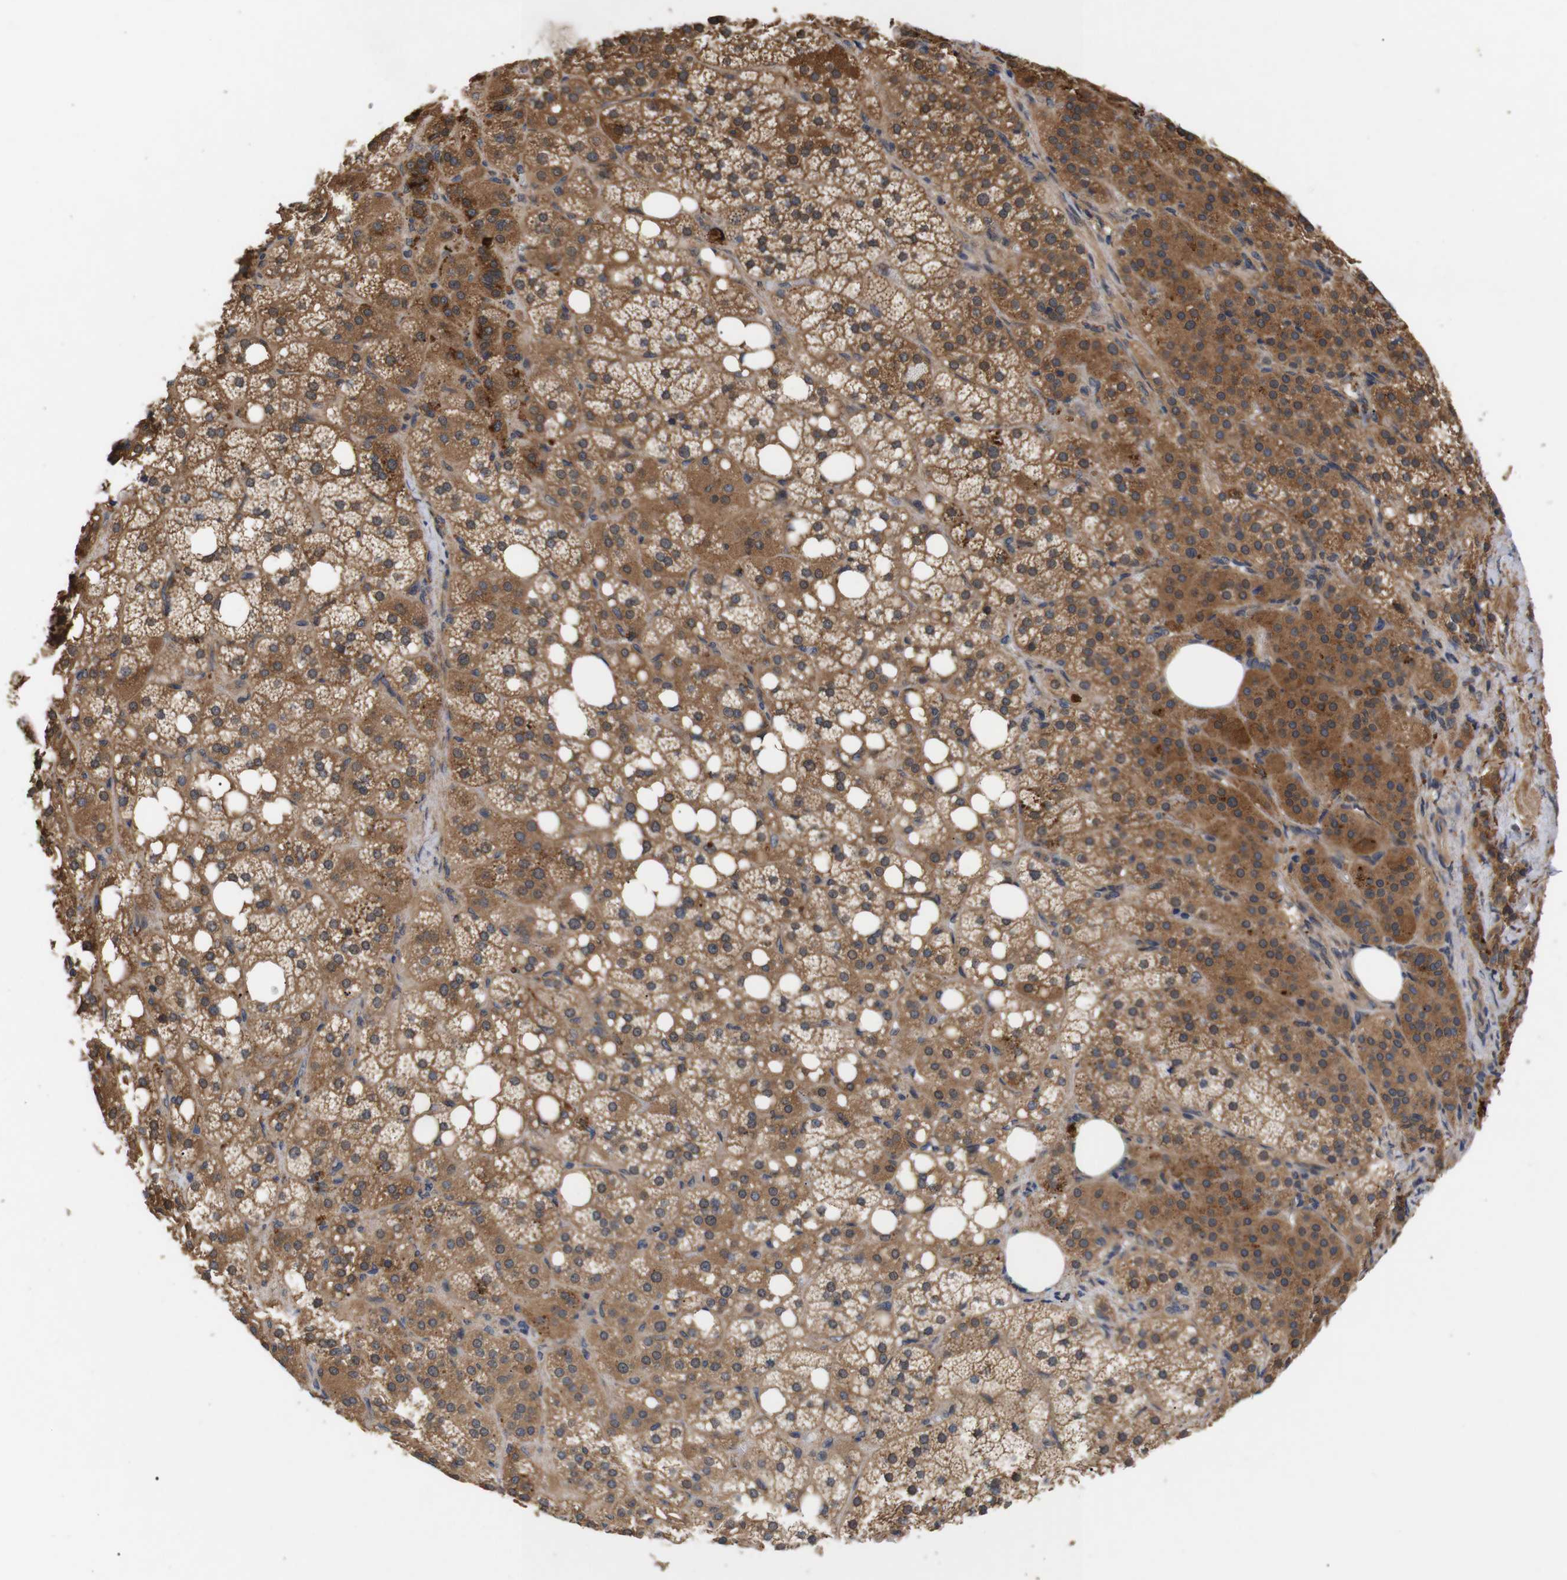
{"staining": {"intensity": "moderate", "quantity": ">75%", "location": "cytoplasmic/membranous"}, "tissue": "adrenal gland", "cell_type": "Glandular cells", "image_type": "normal", "snomed": [{"axis": "morphology", "description": "Normal tissue, NOS"}, {"axis": "topography", "description": "Adrenal gland"}], "caption": "IHC staining of normal adrenal gland, which displays medium levels of moderate cytoplasmic/membranous staining in about >75% of glandular cells indicating moderate cytoplasmic/membranous protein positivity. The staining was performed using DAB (brown) for protein detection and nuclei were counterstained in hematoxylin (blue).", "gene": "DDR1", "patient": {"sex": "female", "age": 59}}